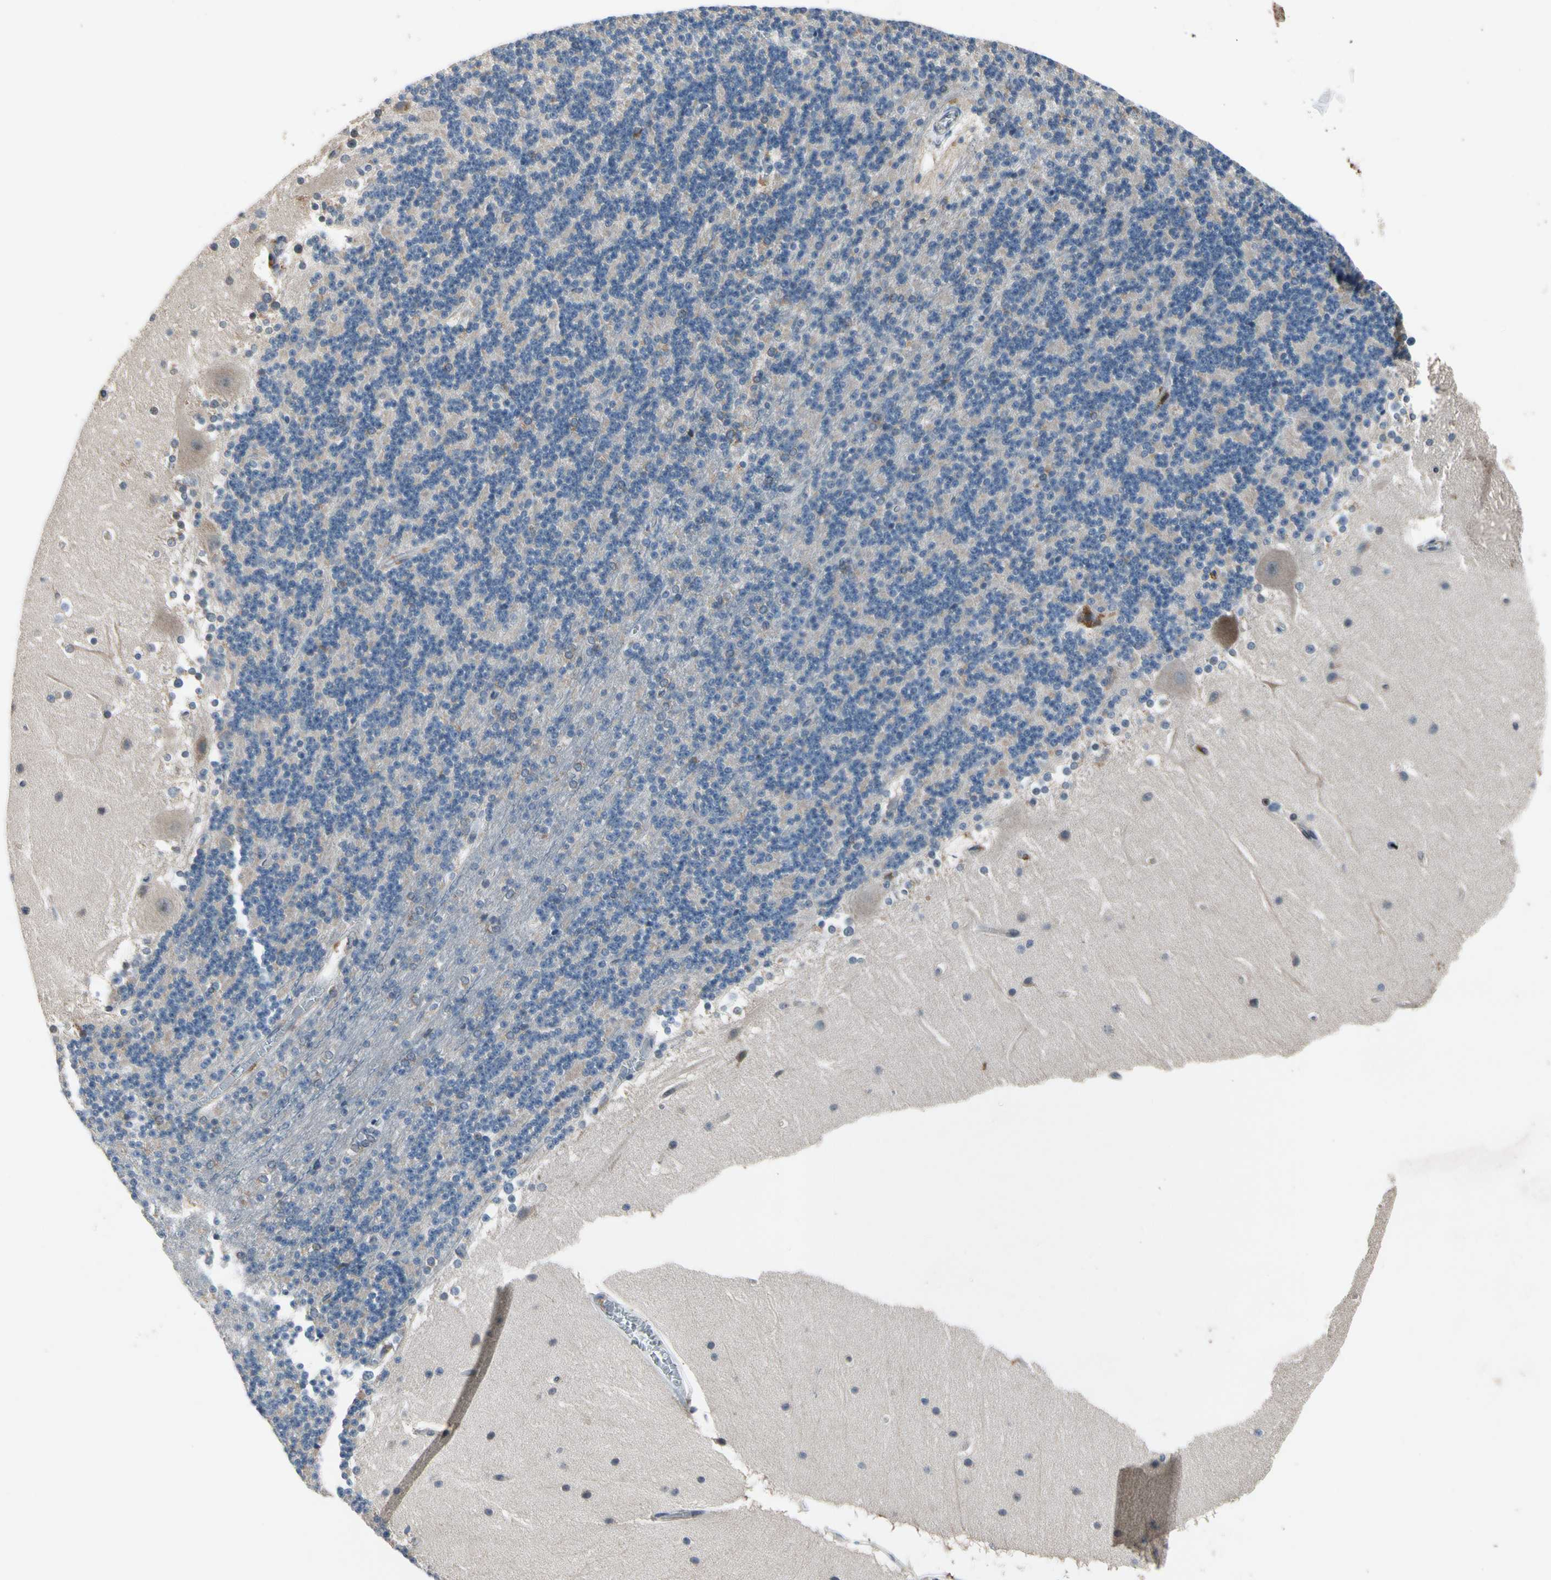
{"staining": {"intensity": "negative", "quantity": "none", "location": "none"}, "tissue": "cerebellum", "cell_type": "Cells in granular layer", "image_type": "normal", "snomed": [{"axis": "morphology", "description": "Normal tissue, NOS"}, {"axis": "topography", "description": "Cerebellum"}], "caption": "Cells in granular layer are negative for brown protein staining in unremarkable cerebellum. (Immunohistochemistry, brightfield microscopy, high magnification).", "gene": "TBX21", "patient": {"sex": "female", "age": 19}}